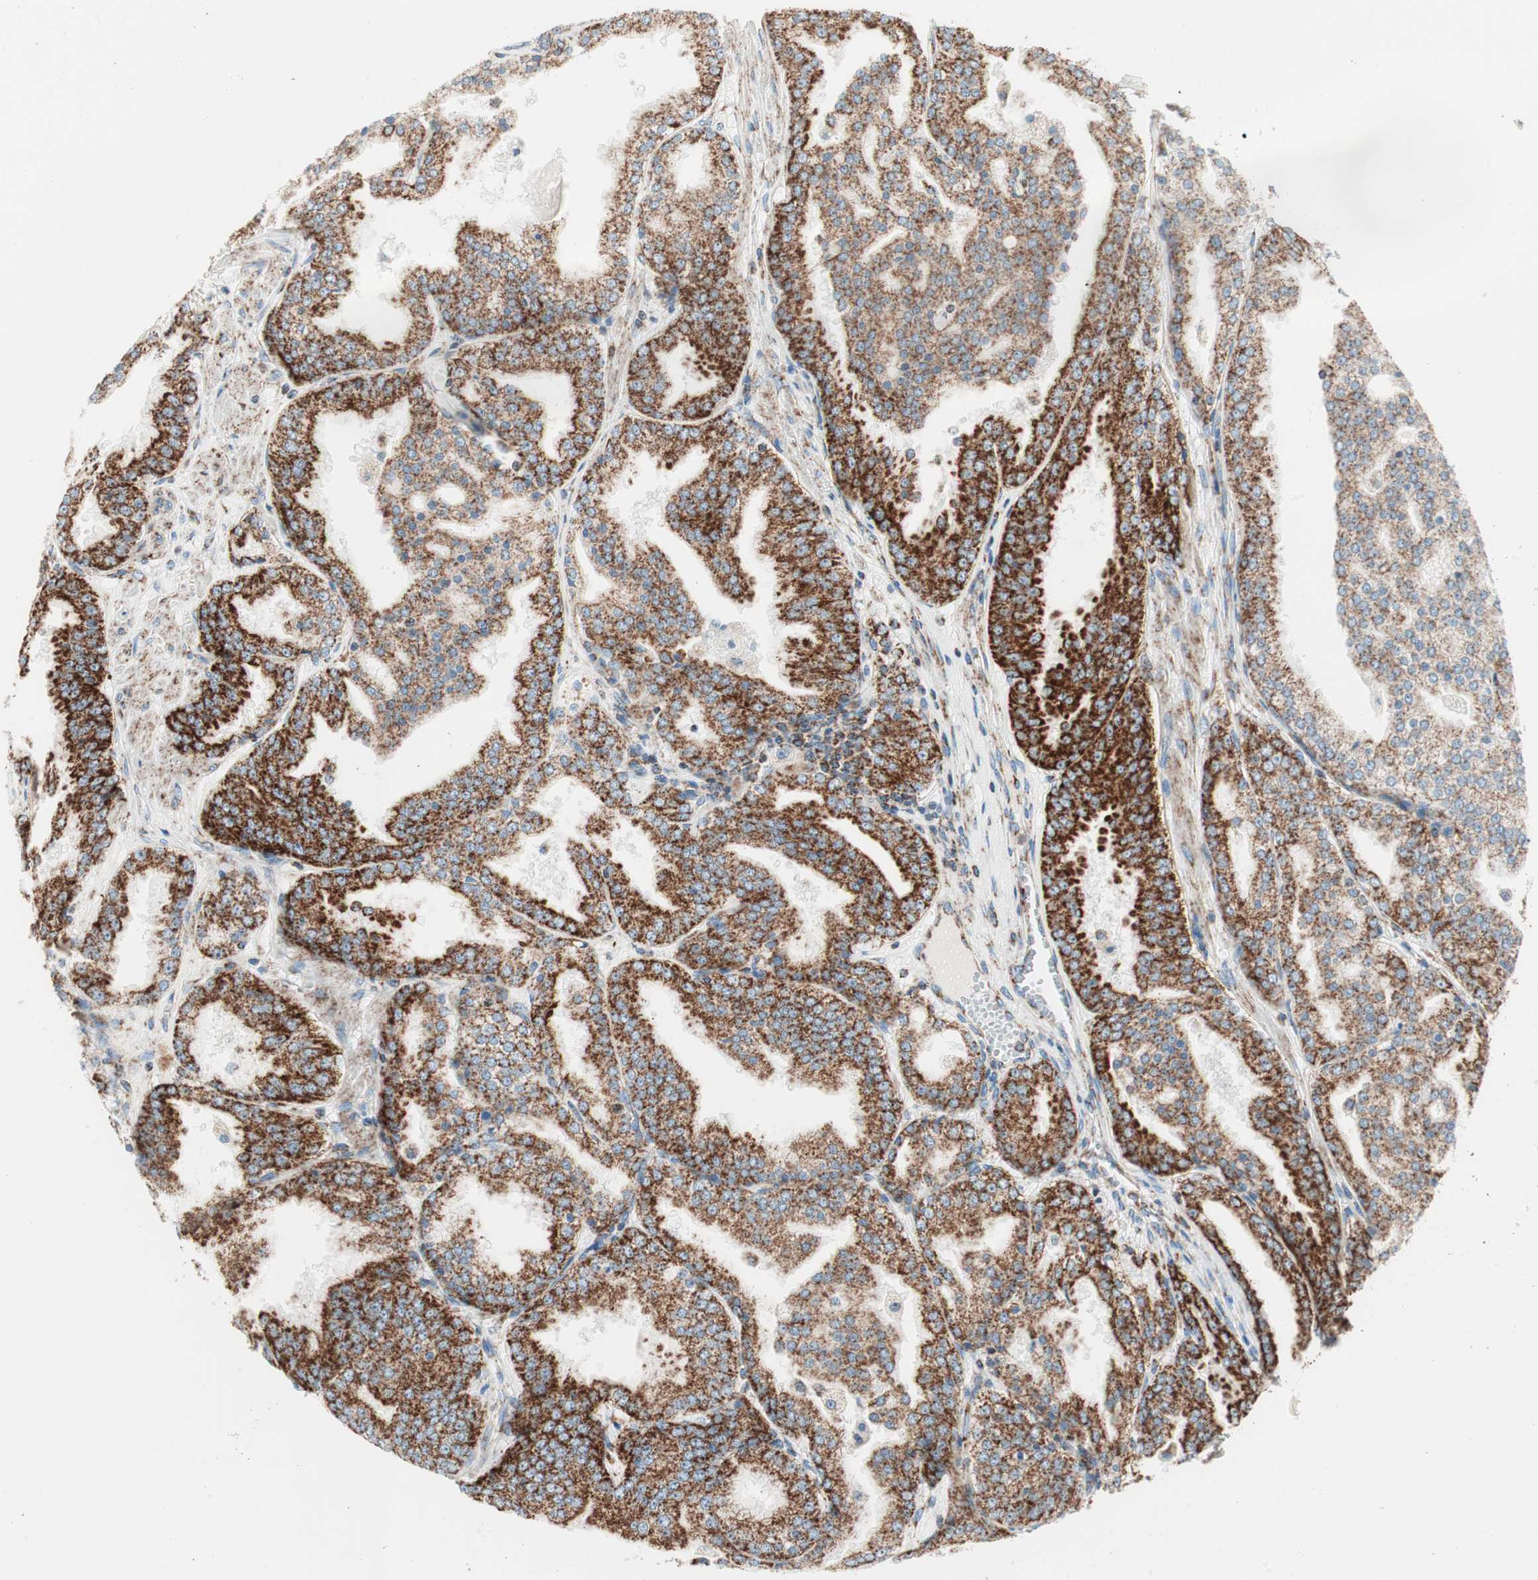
{"staining": {"intensity": "strong", "quantity": ">75%", "location": "cytoplasmic/membranous"}, "tissue": "prostate cancer", "cell_type": "Tumor cells", "image_type": "cancer", "snomed": [{"axis": "morphology", "description": "Adenocarcinoma, High grade"}, {"axis": "topography", "description": "Prostate"}], "caption": "Immunohistochemical staining of prostate cancer (adenocarcinoma (high-grade)) reveals strong cytoplasmic/membranous protein expression in about >75% of tumor cells.", "gene": "TOMM20", "patient": {"sex": "male", "age": 61}}